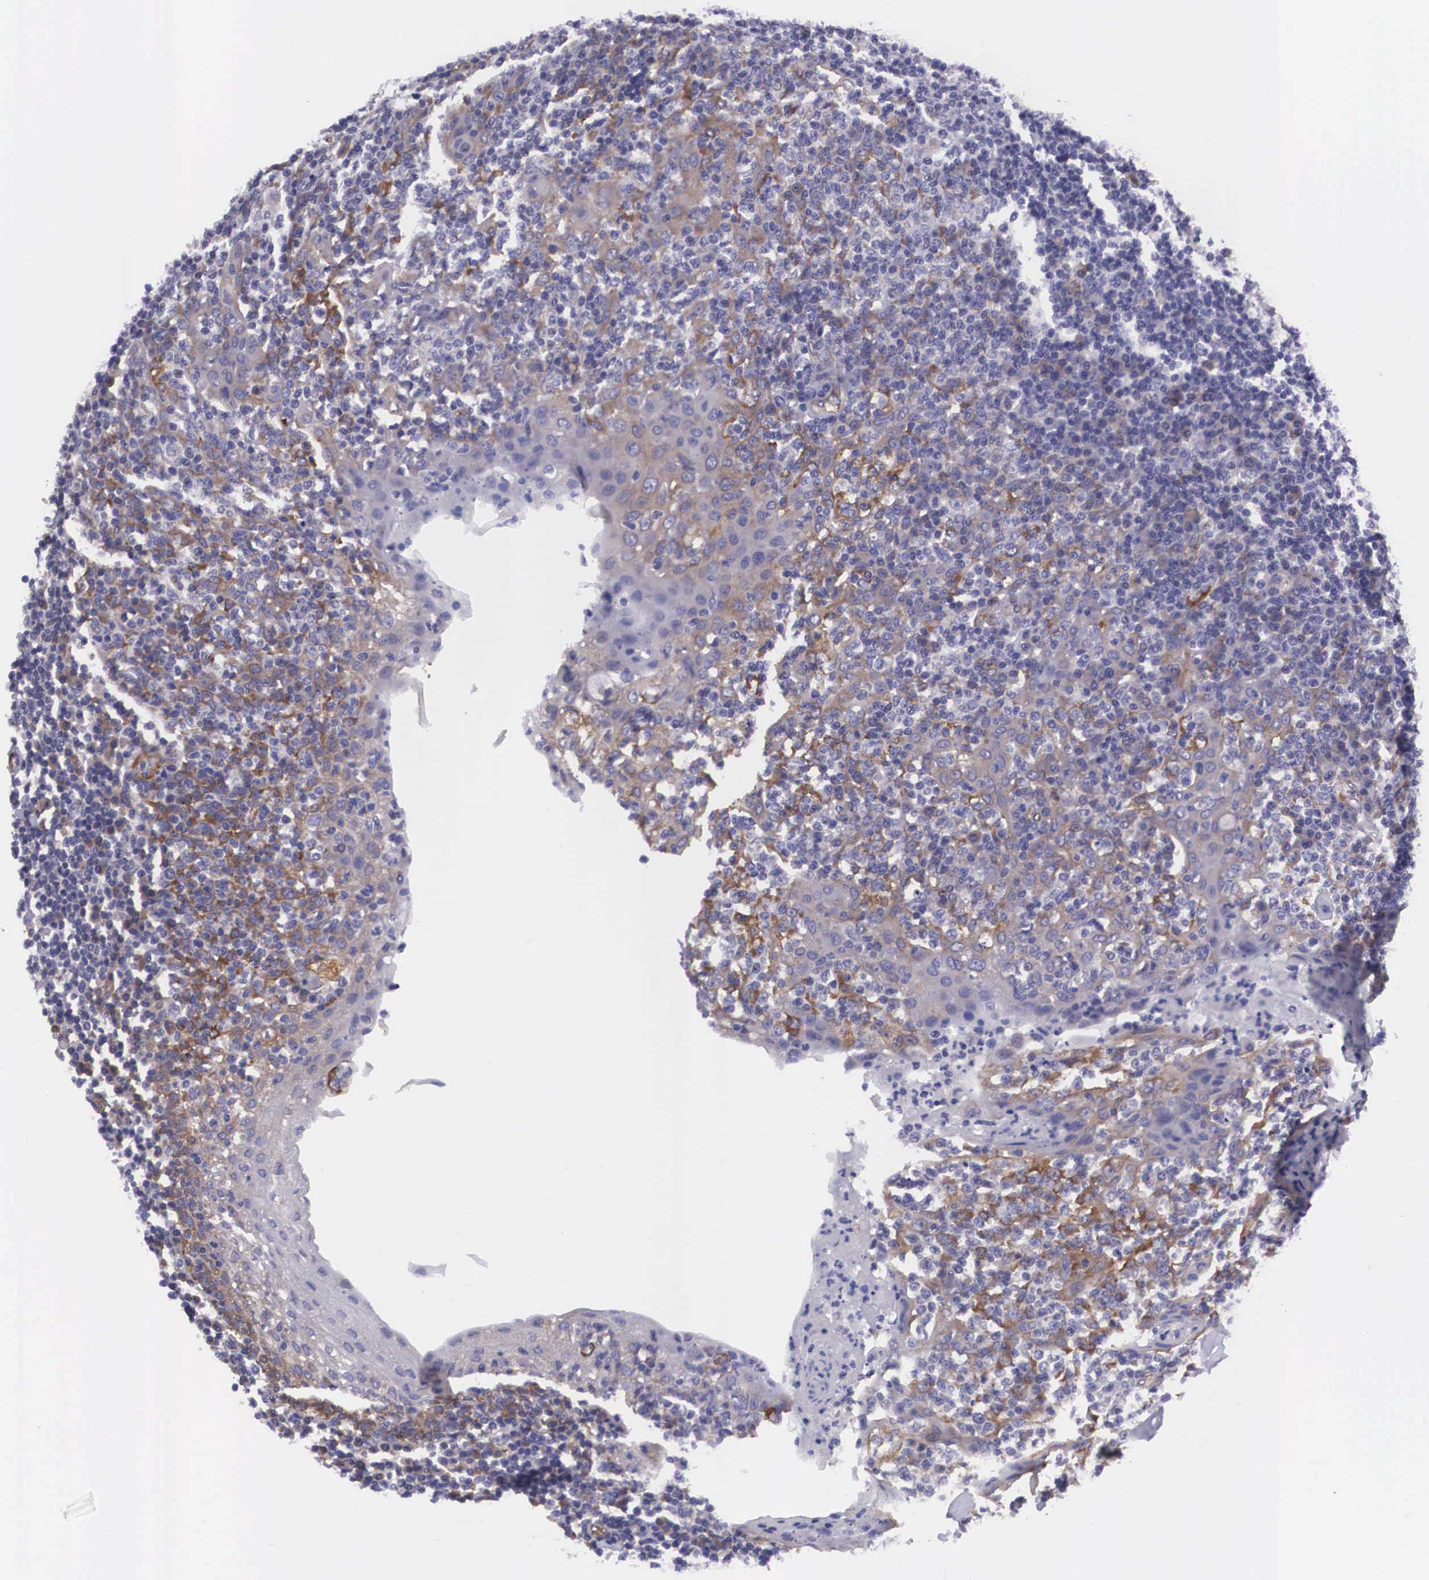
{"staining": {"intensity": "negative", "quantity": "none", "location": "none"}, "tissue": "tonsil", "cell_type": "Germinal center cells", "image_type": "normal", "snomed": [{"axis": "morphology", "description": "Normal tissue, NOS"}, {"axis": "topography", "description": "Tonsil"}], "caption": "This is a histopathology image of immunohistochemistry staining of unremarkable tonsil, which shows no staining in germinal center cells.", "gene": "BCAR1", "patient": {"sex": "male", "age": 6}}